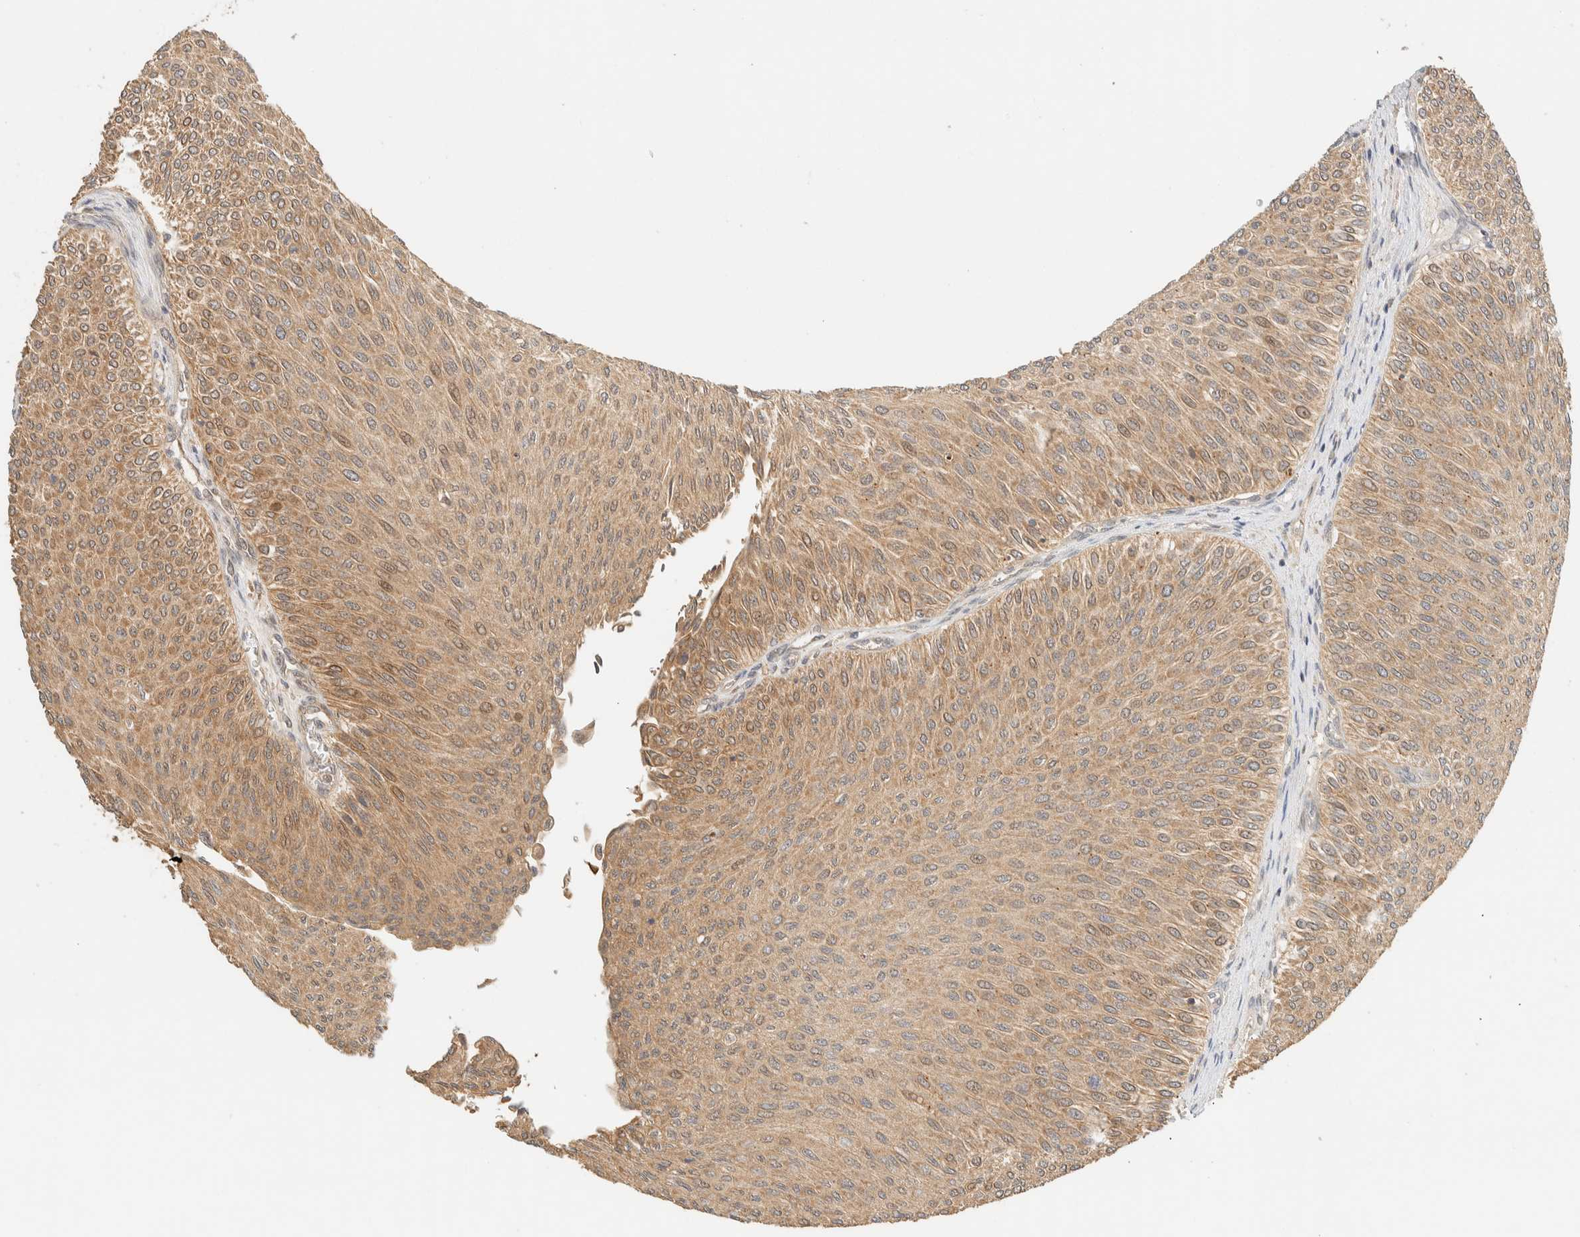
{"staining": {"intensity": "moderate", "quantity": ">75%", "location": "cytoplasmic/membranous"}, "tissue": "urothelial cancer", "cell_type": "Tumor cells", "image_type": "cancer", "snomed": [{"axis": "morphology", "description": "Urothelial carcinoma, Low grade"}, {"axis": "topography", "description": "Urinary bladder"}], "caption": "Immunohistochemical staining of human urothelial cancer displays moderate cytoplasmic/membranous protein staining in about >75% of tumor cells.", "gene": "ZBTB34", "patient": {"sex": "male", "age": 78}}